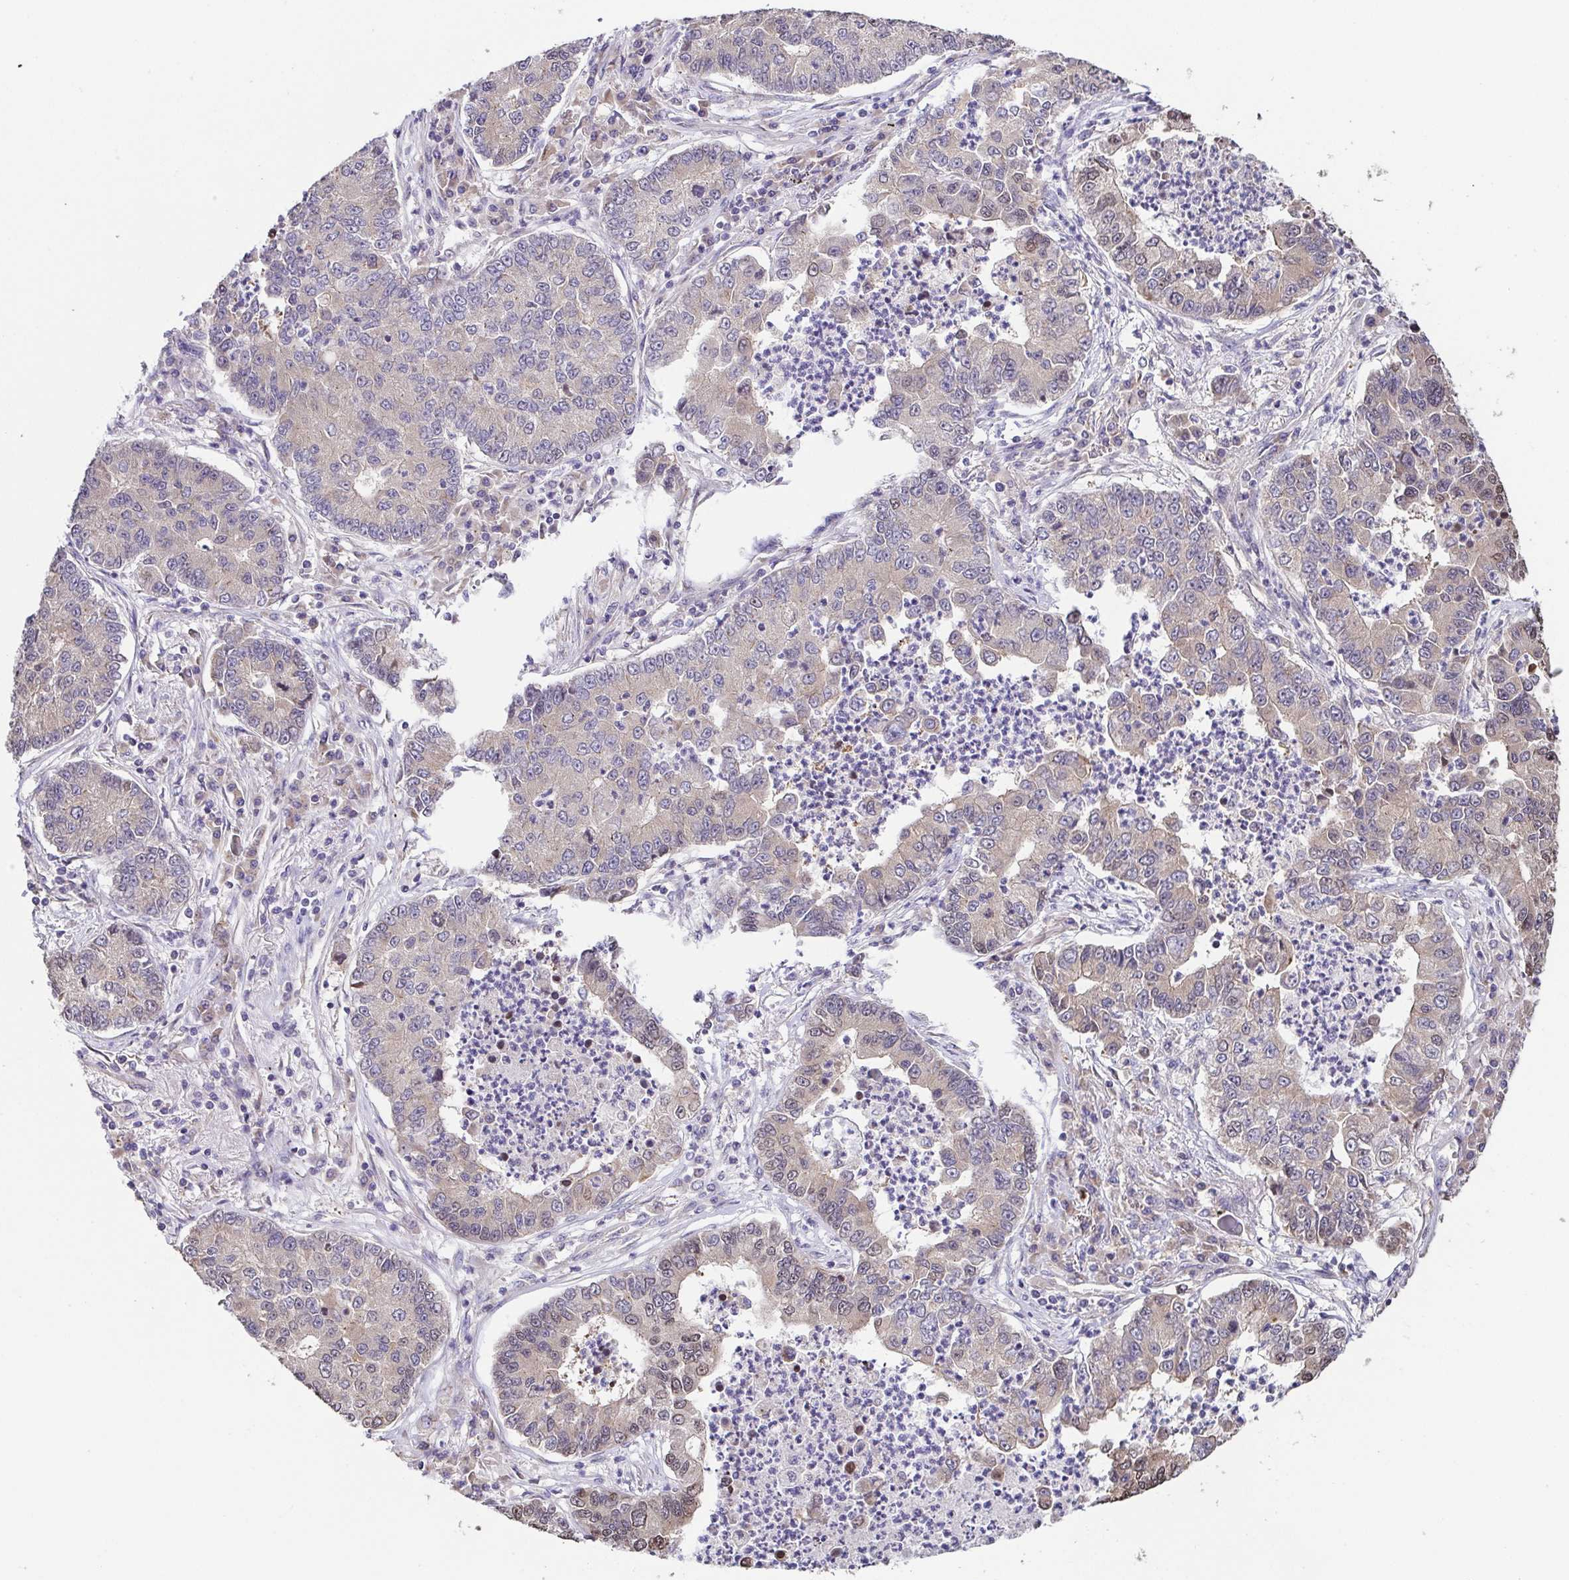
{"staining": {"intensity": "weak", "quantity": "<25%", "location": "cytoplasmic/membranous"}, "tissue": "lung cancer", "cell_type": "Tumor cells", "image_type": "cancer", "snomed": [{"axis": "morphology", "description": "Adenocarcinoma, NOS"}, {"axis": "topography", "description": "Lung"}], "caption": "Photomicrograph shows no significant protein staining in tumor cells of lung cancer (adenocarcinoma).", "gene": "EIF3D", "patient": {"sex": "female", "age": 57}}